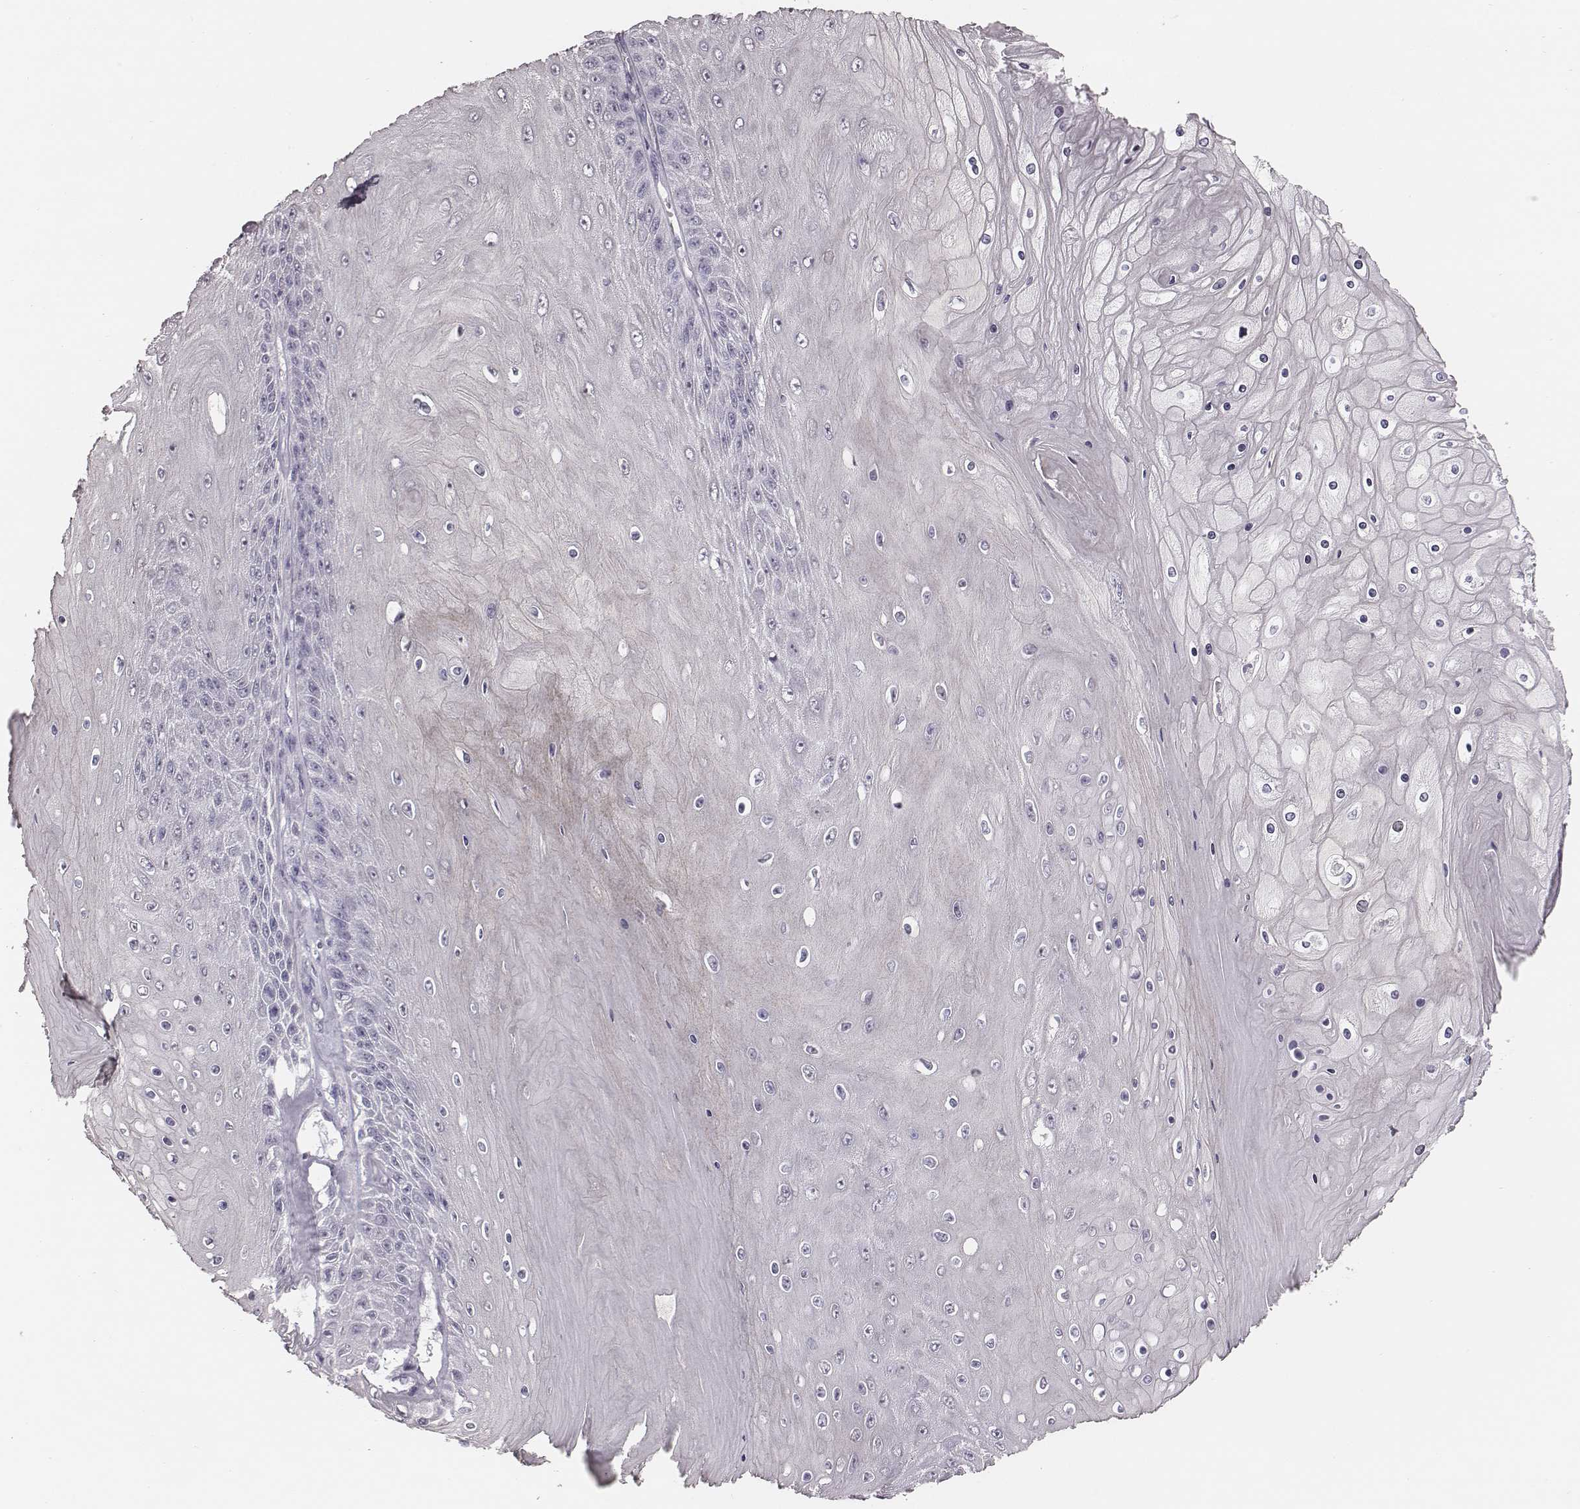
{"staining": {"intensity": "negative", "quantity": "none", "location": "none"}, "tissue": "skin cancer", "cell_type": "Tumor cells", "image_type": "cancer", "snomed": [{"axis": "morphology", "description": "Squamous cell carcinoma, NOS"}, {"axis": "topography", "description": "Skin"}], "caption": "Protein analysis of skin squamous cell carcinoma reveals no significant staining in tumor cells.", "gene": "CSHL1", "patient": {"sex": "male", "age": 62}}